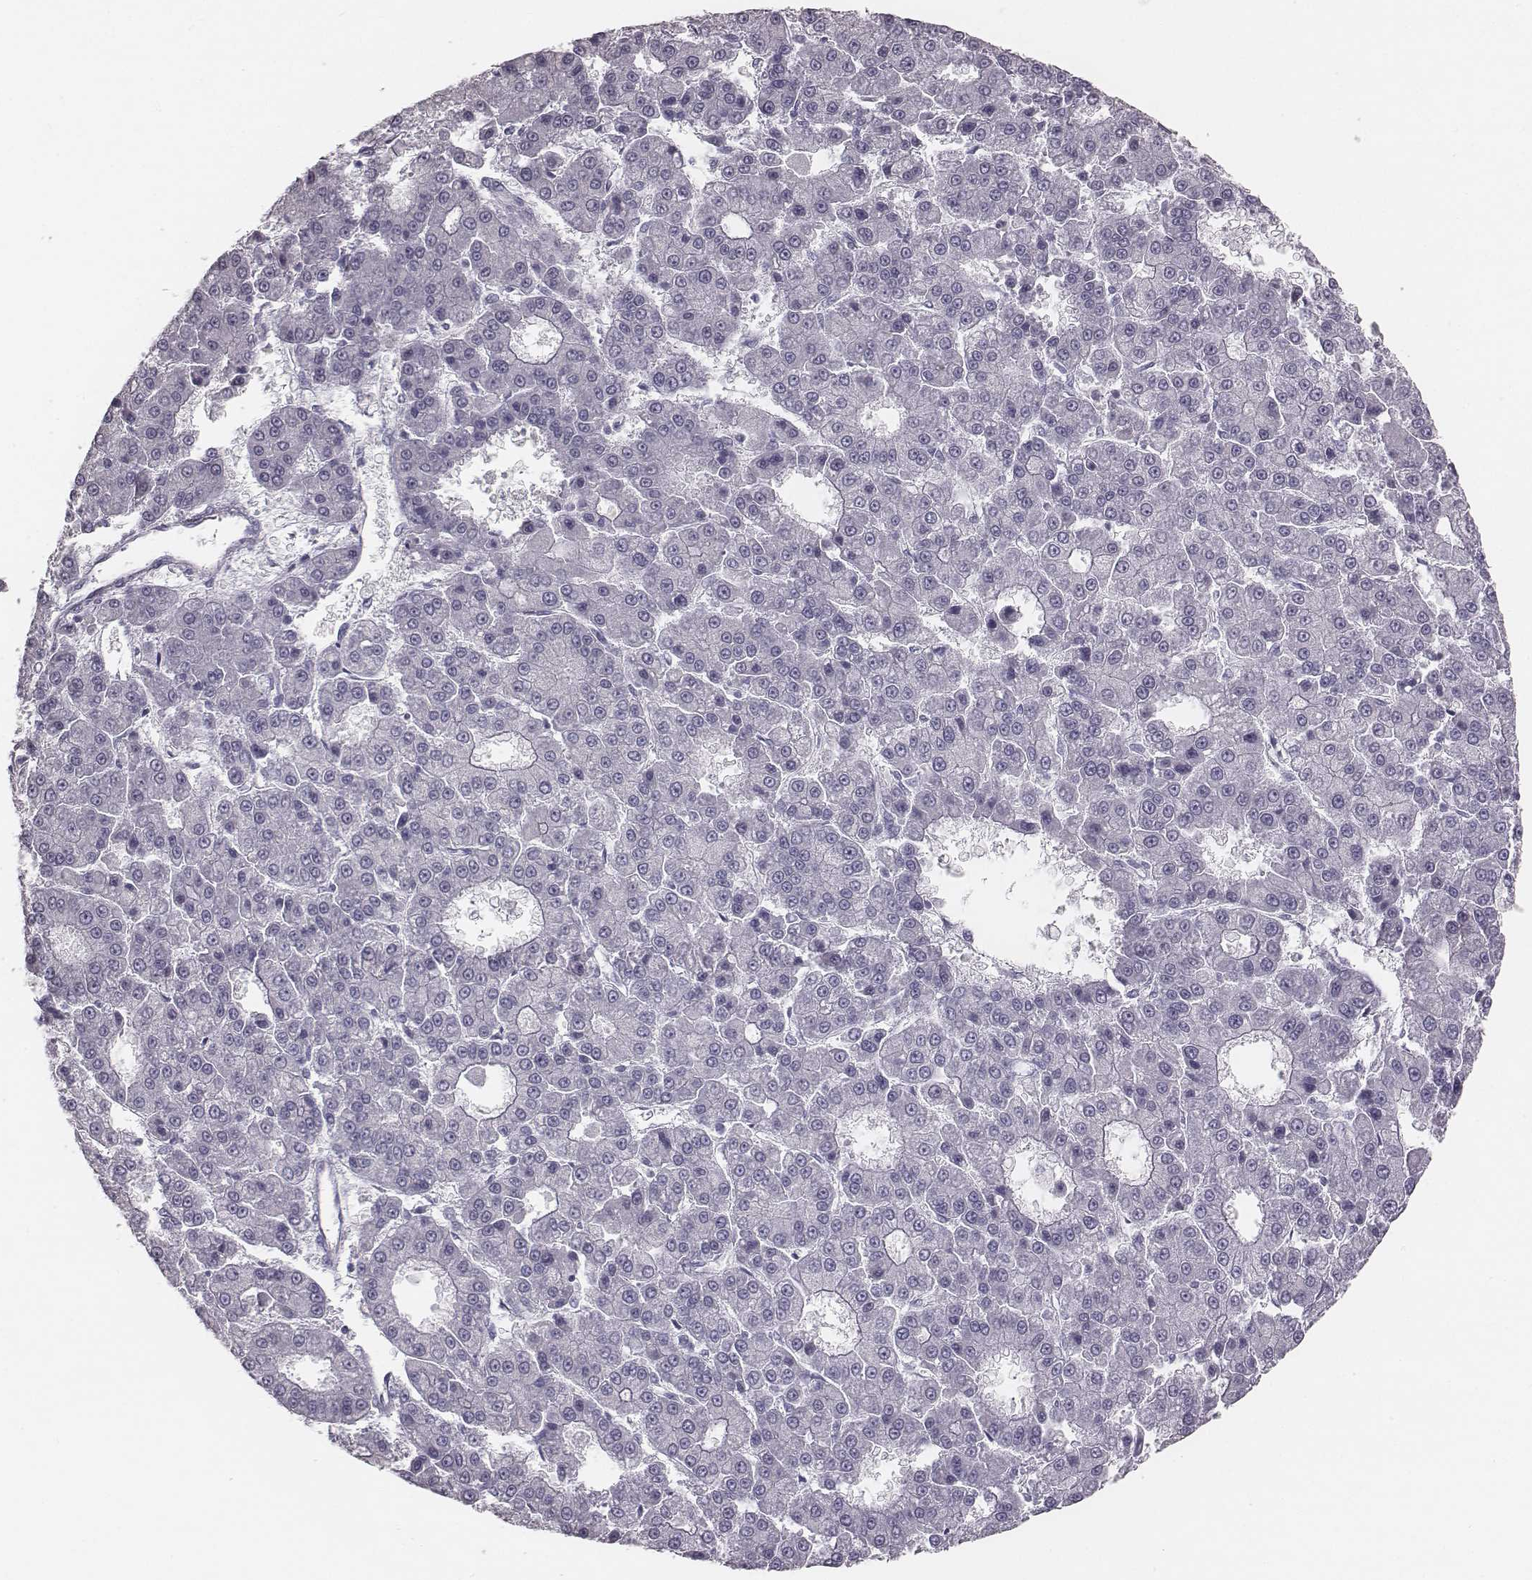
{"staining": {"intensity": "negative", "quantity": "none", "location": "none"}, "tissue": "liver cancer", "cell_type": "Tumor cells", "image_type": "cancer", "snomed": [{"axis": "morphology", "description": "Carcinoma, Hepatocellular, NOS"}, {"axis": "topography", "description": "Liver"}], "caption": "A micrograph of human liver hepatocellular carcinoma is negative for staining in tumor cells.", "gene": "C6orf58", "patient": {"sex": "male", "age": 70}}